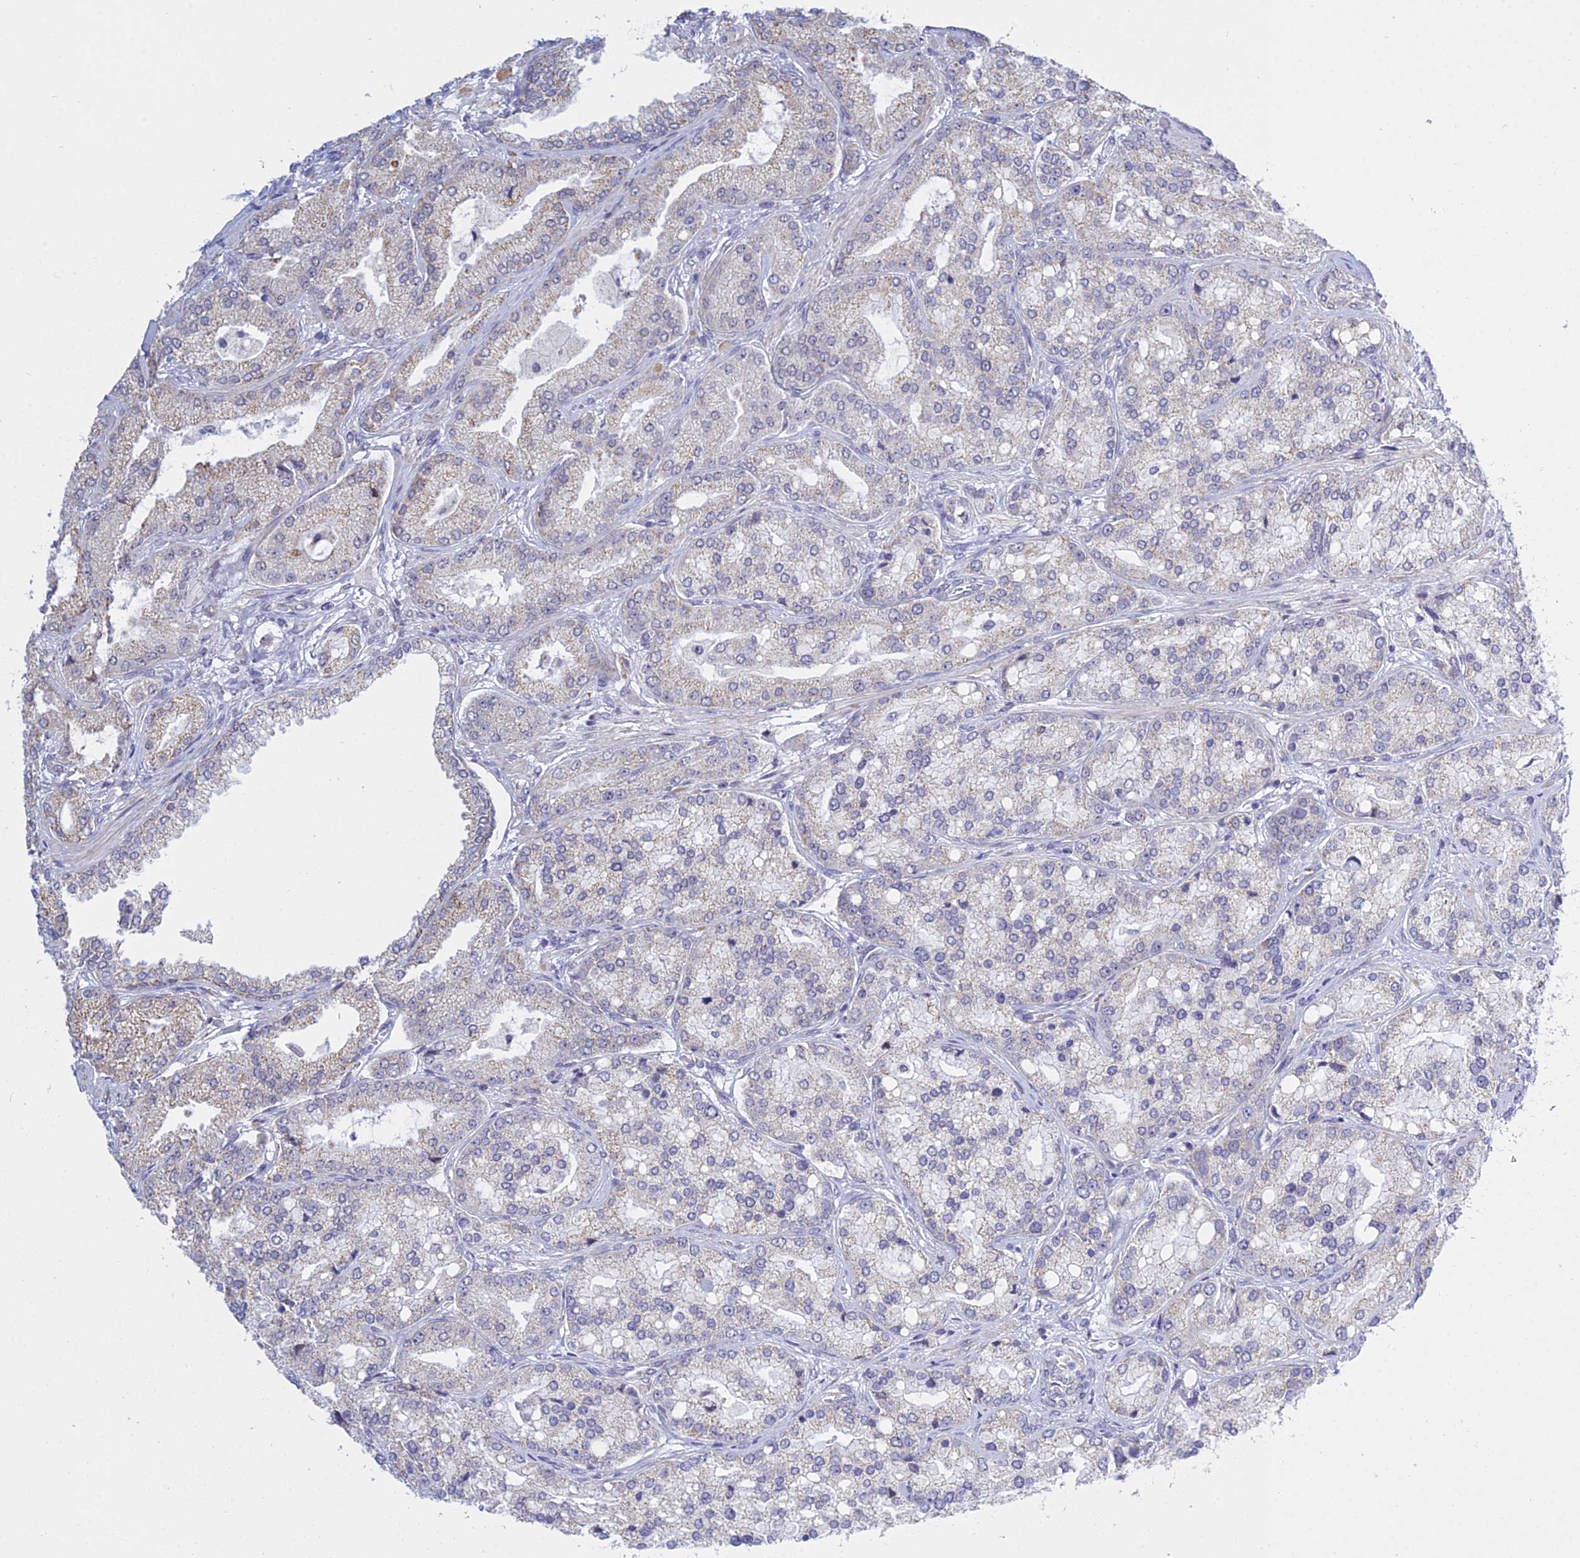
{"staining": {"intensity": "weak", "quantity": "<25%", "location": "cytoplasmic/membranous"}, "tissue": "prostate cancer", "cell_type": "Tumor cells", "image_type": "cancer", "snomed": [{"axis": "morphology", "description": "Adenocarcinoma, High grade"}, {"axis": "topography", "description": "Prostate"}], "caption": "A high-resolution image shows immunohistochemistry (IHC) staining of high-grade adenocarcinoma (prostate), which reveals no significant staining in tumor cells.", "gene": "KLF14", "patient": {"sex": "male", "age": 71}}